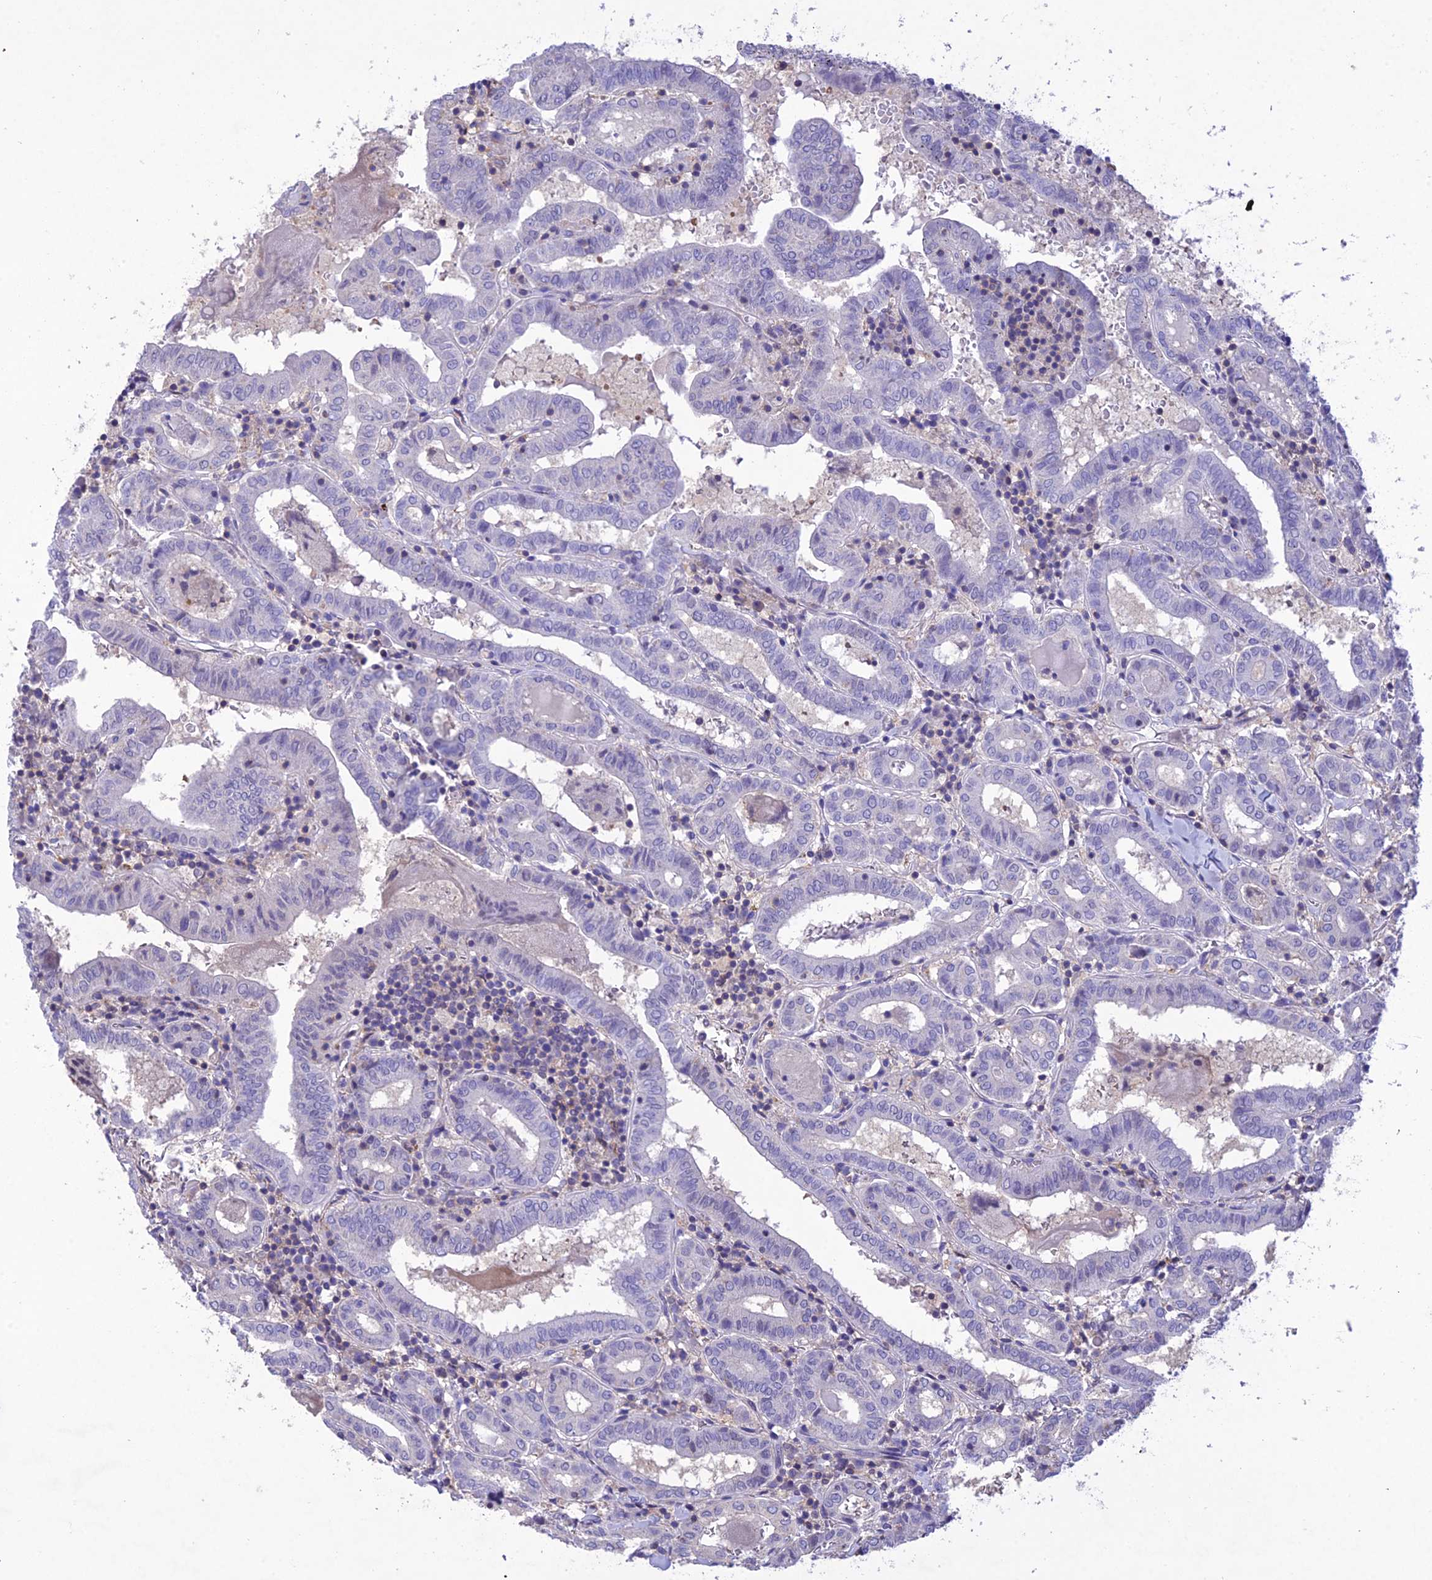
{"staining": {"intensity": "negative", "quantity": "none", "location": "none"}, "tissue": "thyroid cancer", "cell_type": "Tumor cells", "image_type": "cancer", "snomed": [{"axis": "morphology", "description": "Papillary adenocarcinoma, NOS"}, {"axis": "topography", "description": "Thyroid gland"}], "caption": "A photomicrograph of human thyroid cancer is negative for staining in tumor cells. Nuclei are stained in blue.", "gene": "SNX24", "patient": {"sex": "female", "age": 72}}